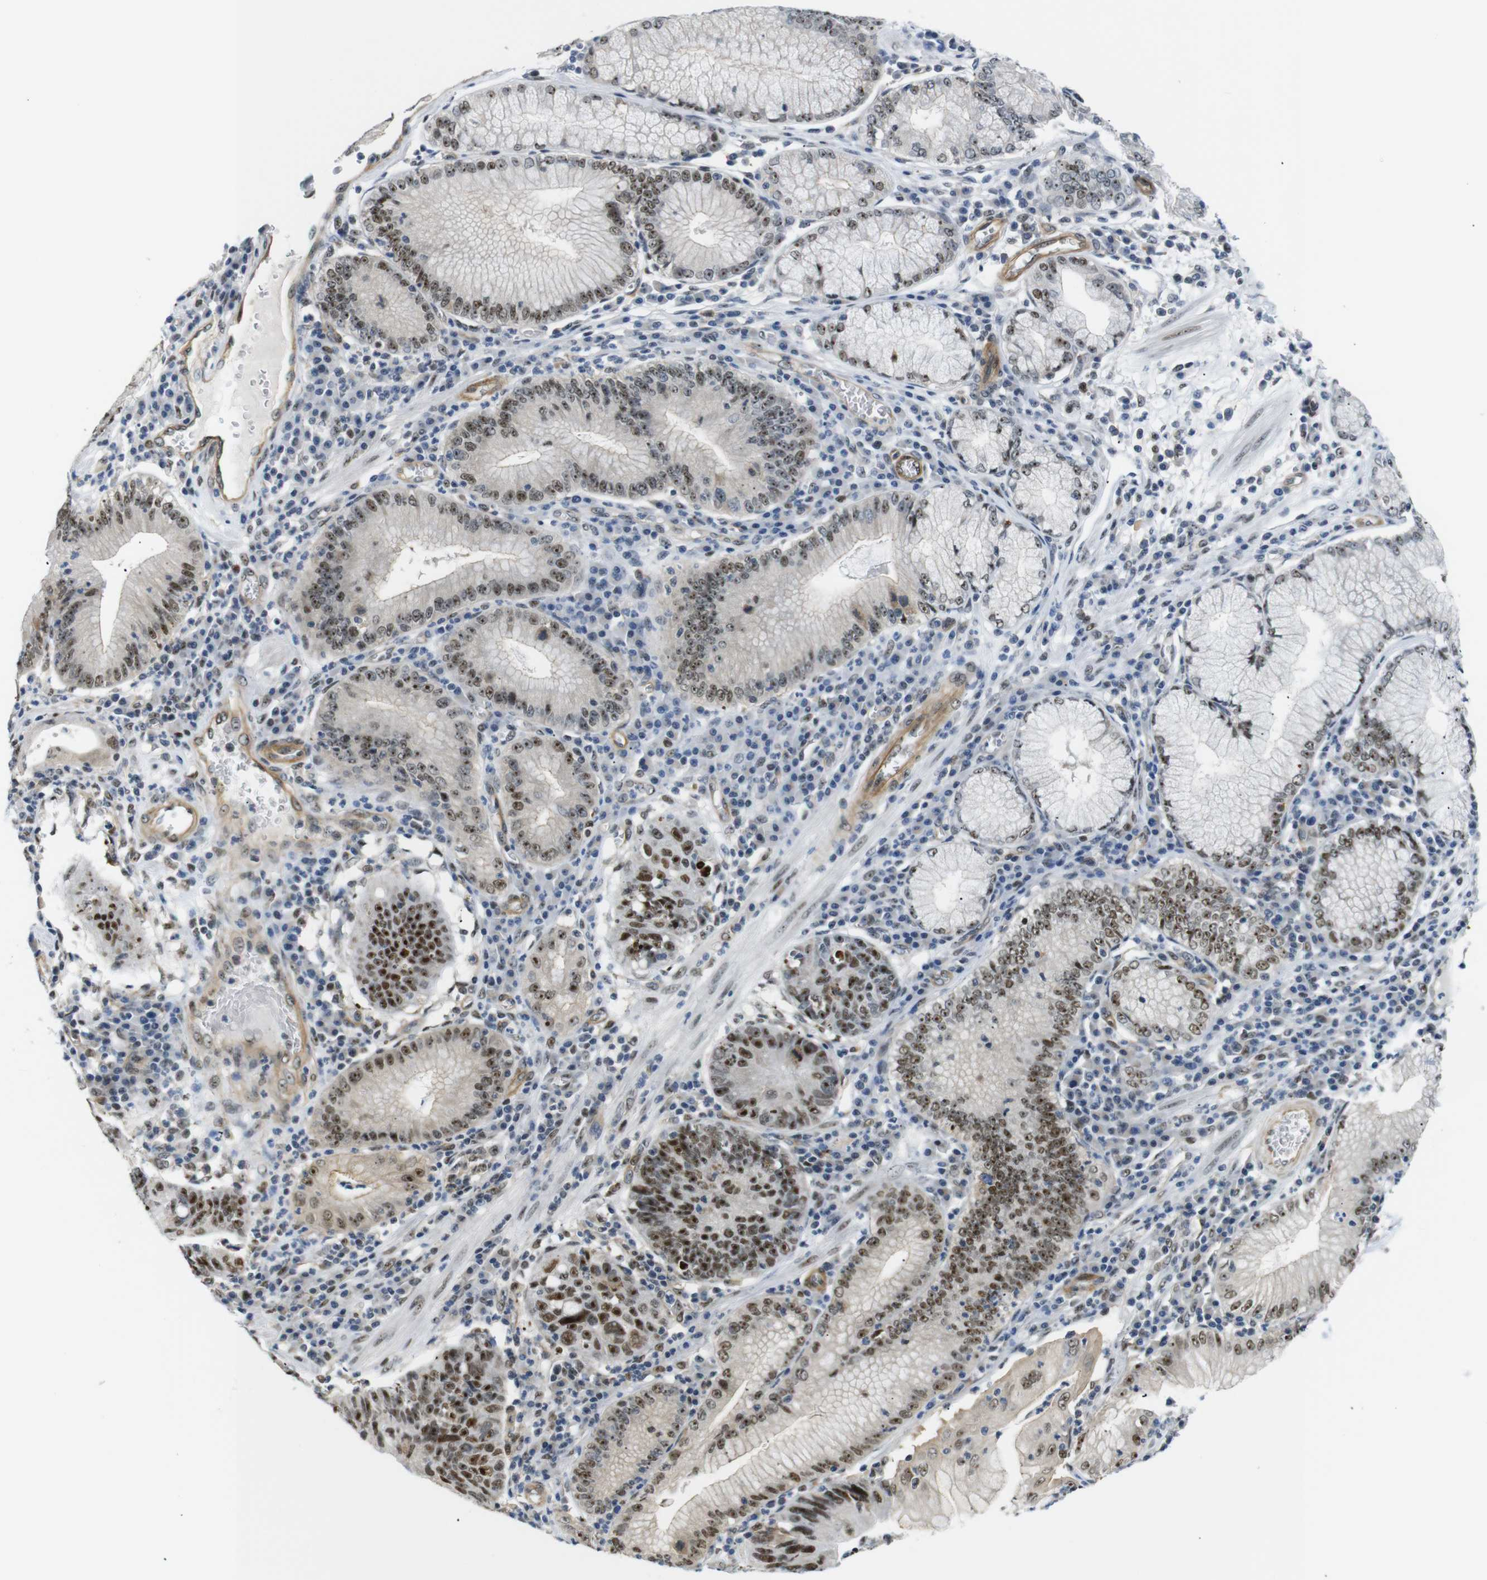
{"staining": {"intensity": "strong", "quantity": ">75%", "location": "nuclear"}, "tissue": "stomach cancer", "cell_type": "Tumor cells", "image_type": "cancer", "snomed": [{"axis": "morphology", "description": "Adenocarcinoma, NOS"}, {"axis": "topography", "description": "Stomach"}], "caption": "Immunohistochemistry (DAB (3,3'-diaminobenzidine)) staining of human stomach adenocarcinoma exhibits strong nuclear protein expression in about >75% of tumor cells. The staining was performed using DAB, with brown indicating positive protein expression. Nuclei are stained blue with hematoxylin.", "gene": "PARN", "patient": {"sex": "male", "age": 59}}